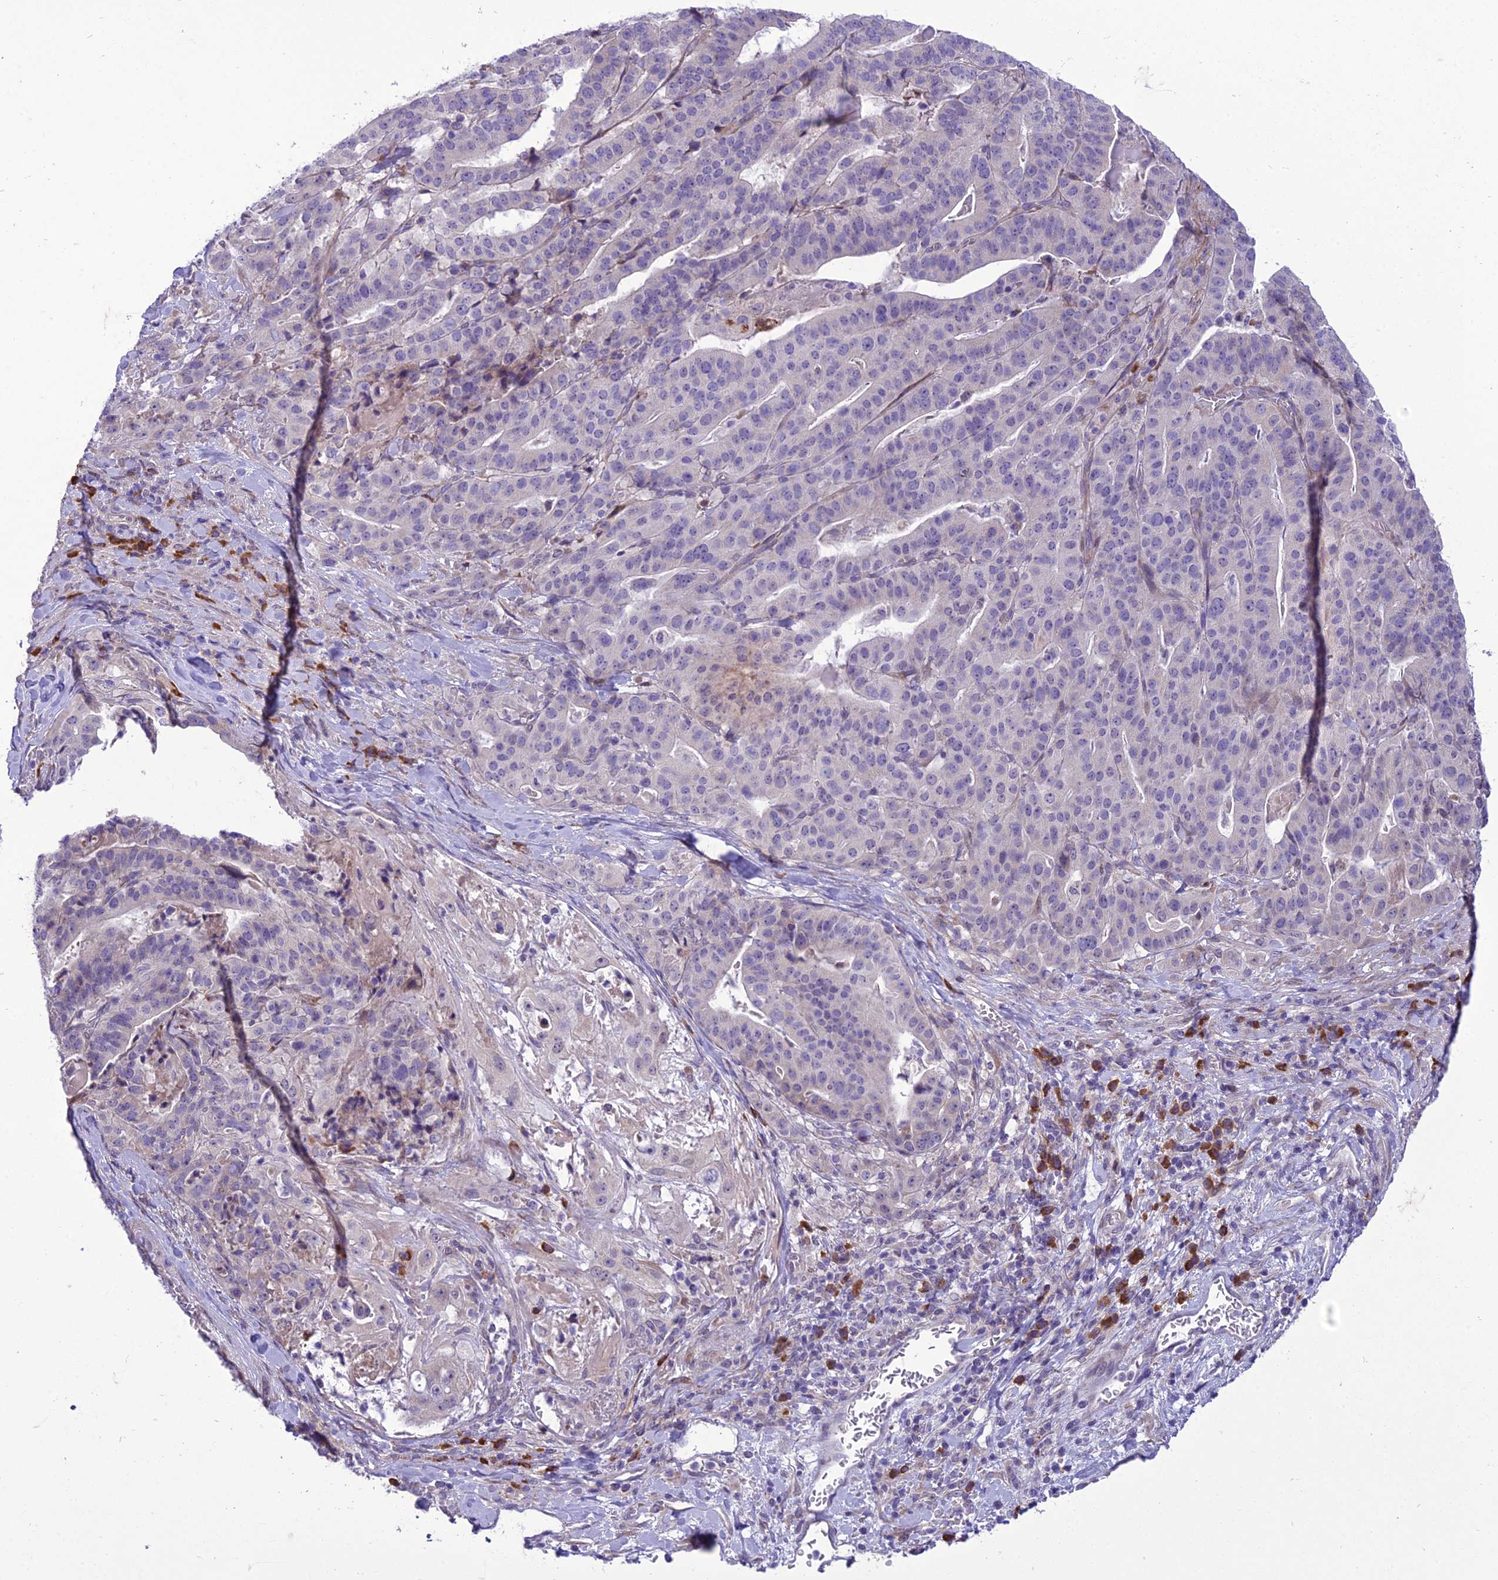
{"staining": {"intensity": "negative", "quantity": "none", "location": "none"}, "tissue": "stomach cancer", "cell_type": "Tumor cells", "image_type": "cancer", "snomed": [{"axis": "morphology", "description": "Adenocarcinoma, NOS"}, {"axis": "topography", "description": "Stomach"}], "caption": "Tumor cells show no significant staining in adenocarcinoma (stomach). (DAB (3,3'-diaminobenzidine) immunohistochemistry (IHC) visualized using brightfield microscopy, high magnification).", "gene": "NEURL2", "patient": {"sex": "male", "age": 48}}